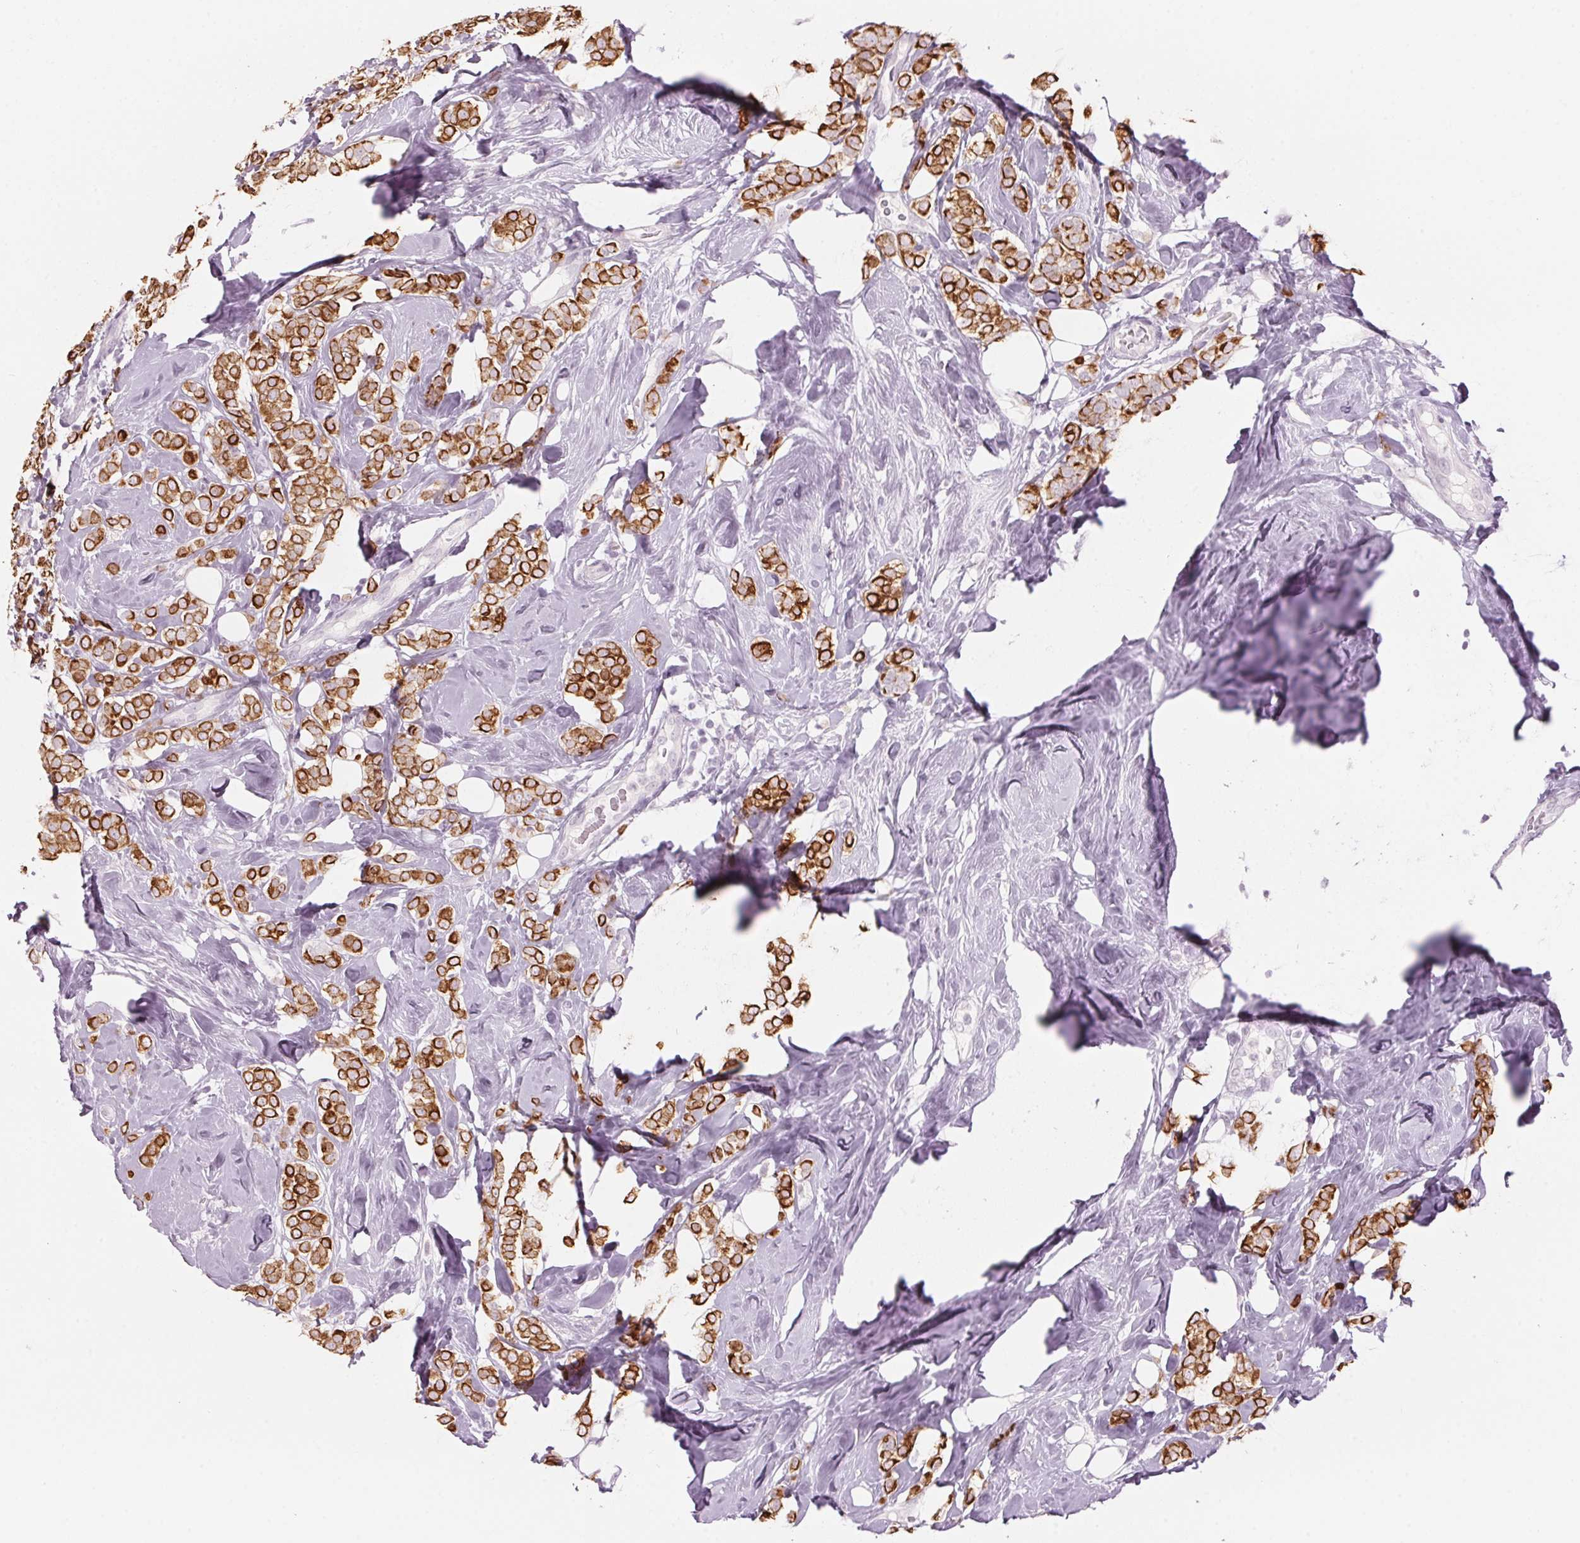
{"staining": {"intensity": "strong", "quantity": ">75%", "location": "cytoplasmic/membranous"}, "tissue": "breast cancer", "cell_type": "Tumor cells", "image_type": "cancer", "snomed": [{"axis": "morphology", "description": "Lobular carcinoma"}, {"axis": "topography", "description": "Breast"}], "caption": "Immunohistochemistry (IHC) of breast lobular carcinoma reveals high levels of strong cytoplasmic/membranous positivity in approximately >75% of tumor cells.", "gene": "SCTR", "patient": {"sex": "female", "age": 49}}